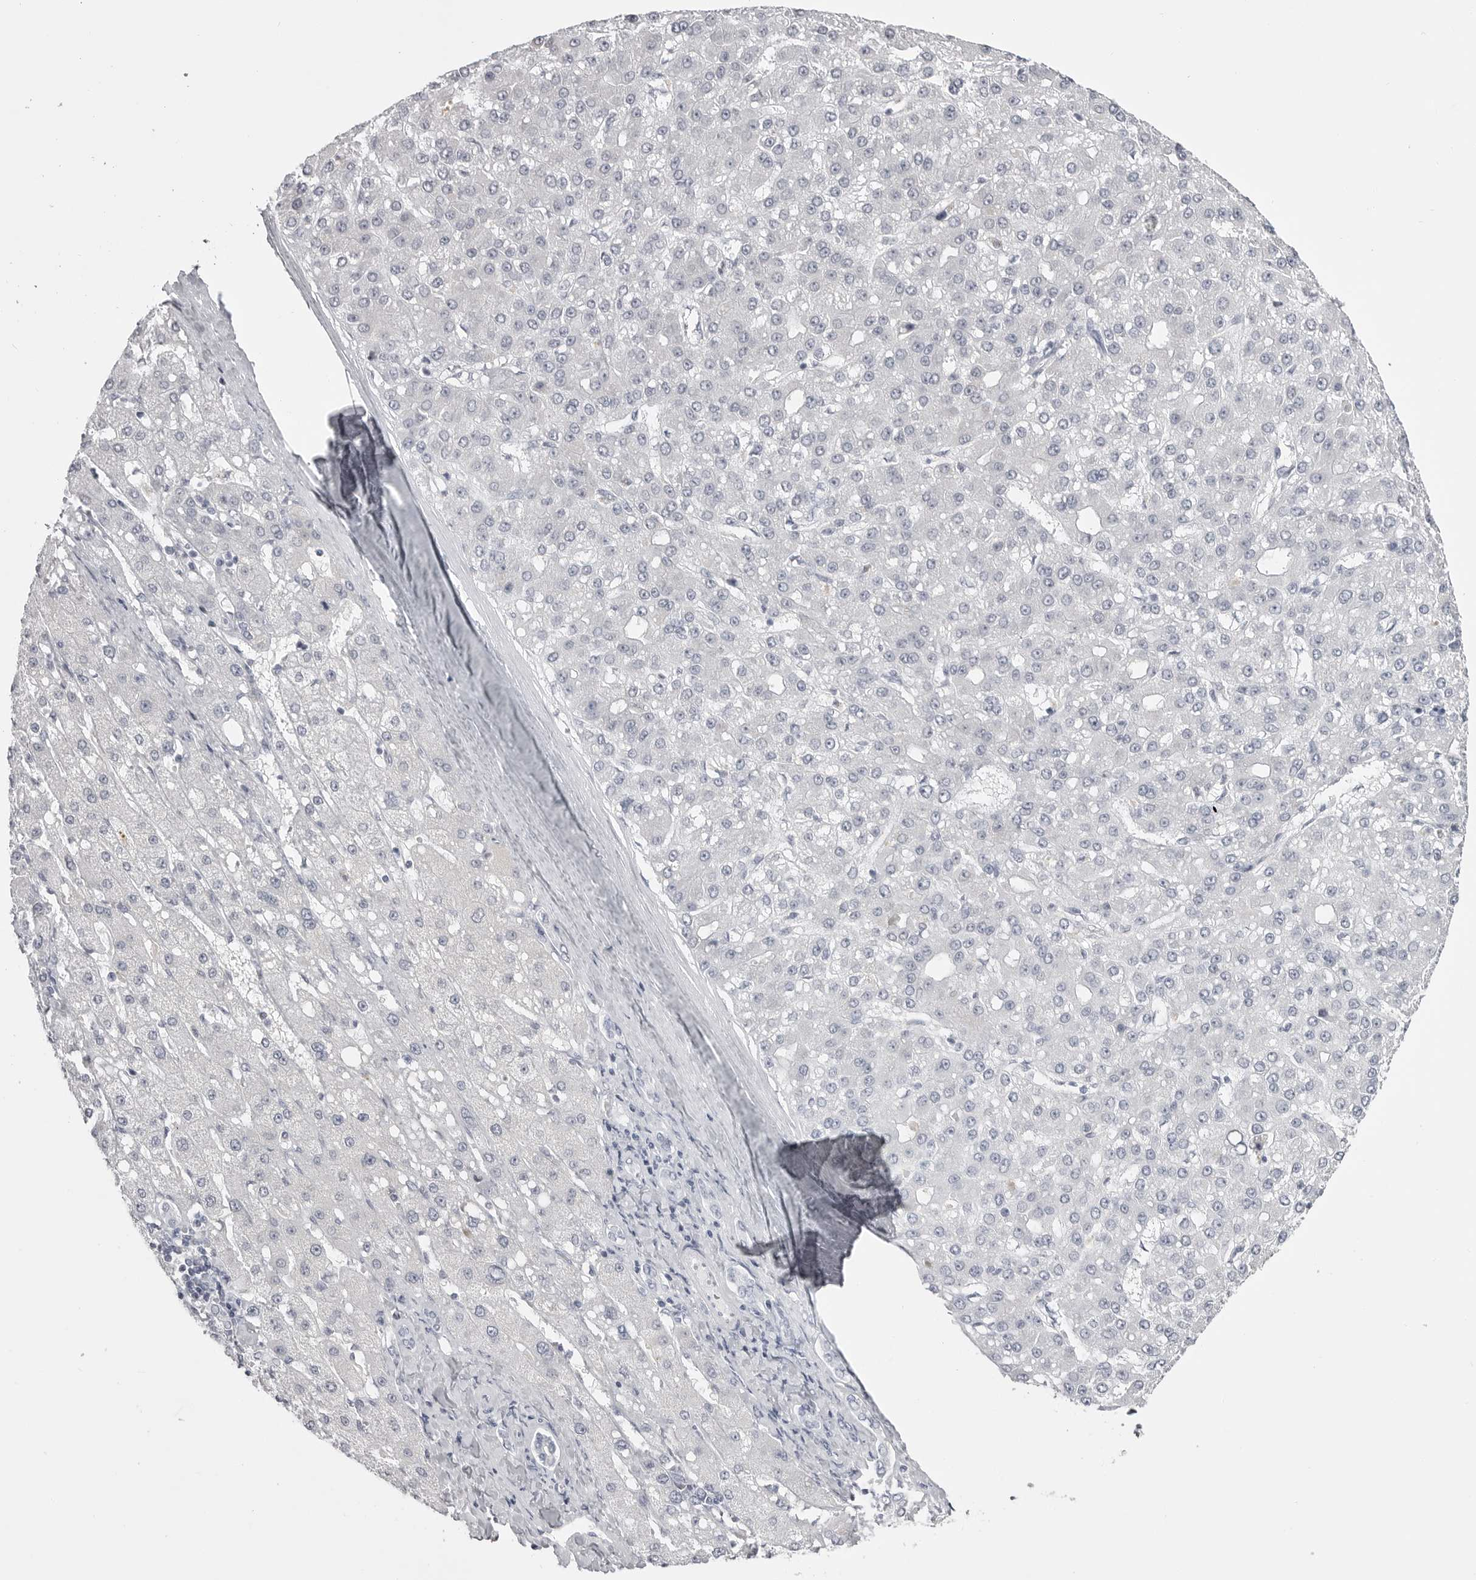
{"staining": {"intensity": "negative", "quantity": "none", "location": "none"}, "tissue": "liver cancer", "cell_type": "Tumor cells", "image_type": "cancer", "snomed": [{"axis": "morphology", "description": "Carcinoma, Hepatocellular, NOS"}, {"axis": "topography", "description": "Liver"}], "caption": "Immunohistochemistry of liver cancer (hepatocellular carcinoma) reveals no positivity in tumor cells. (DAB (3,3'-diaminobenzidine) immunohistochemistry (IHC) with hematoxylin counter stain).", "gene": "TUFM", "patient": {"sex": "male", "age": 67}}